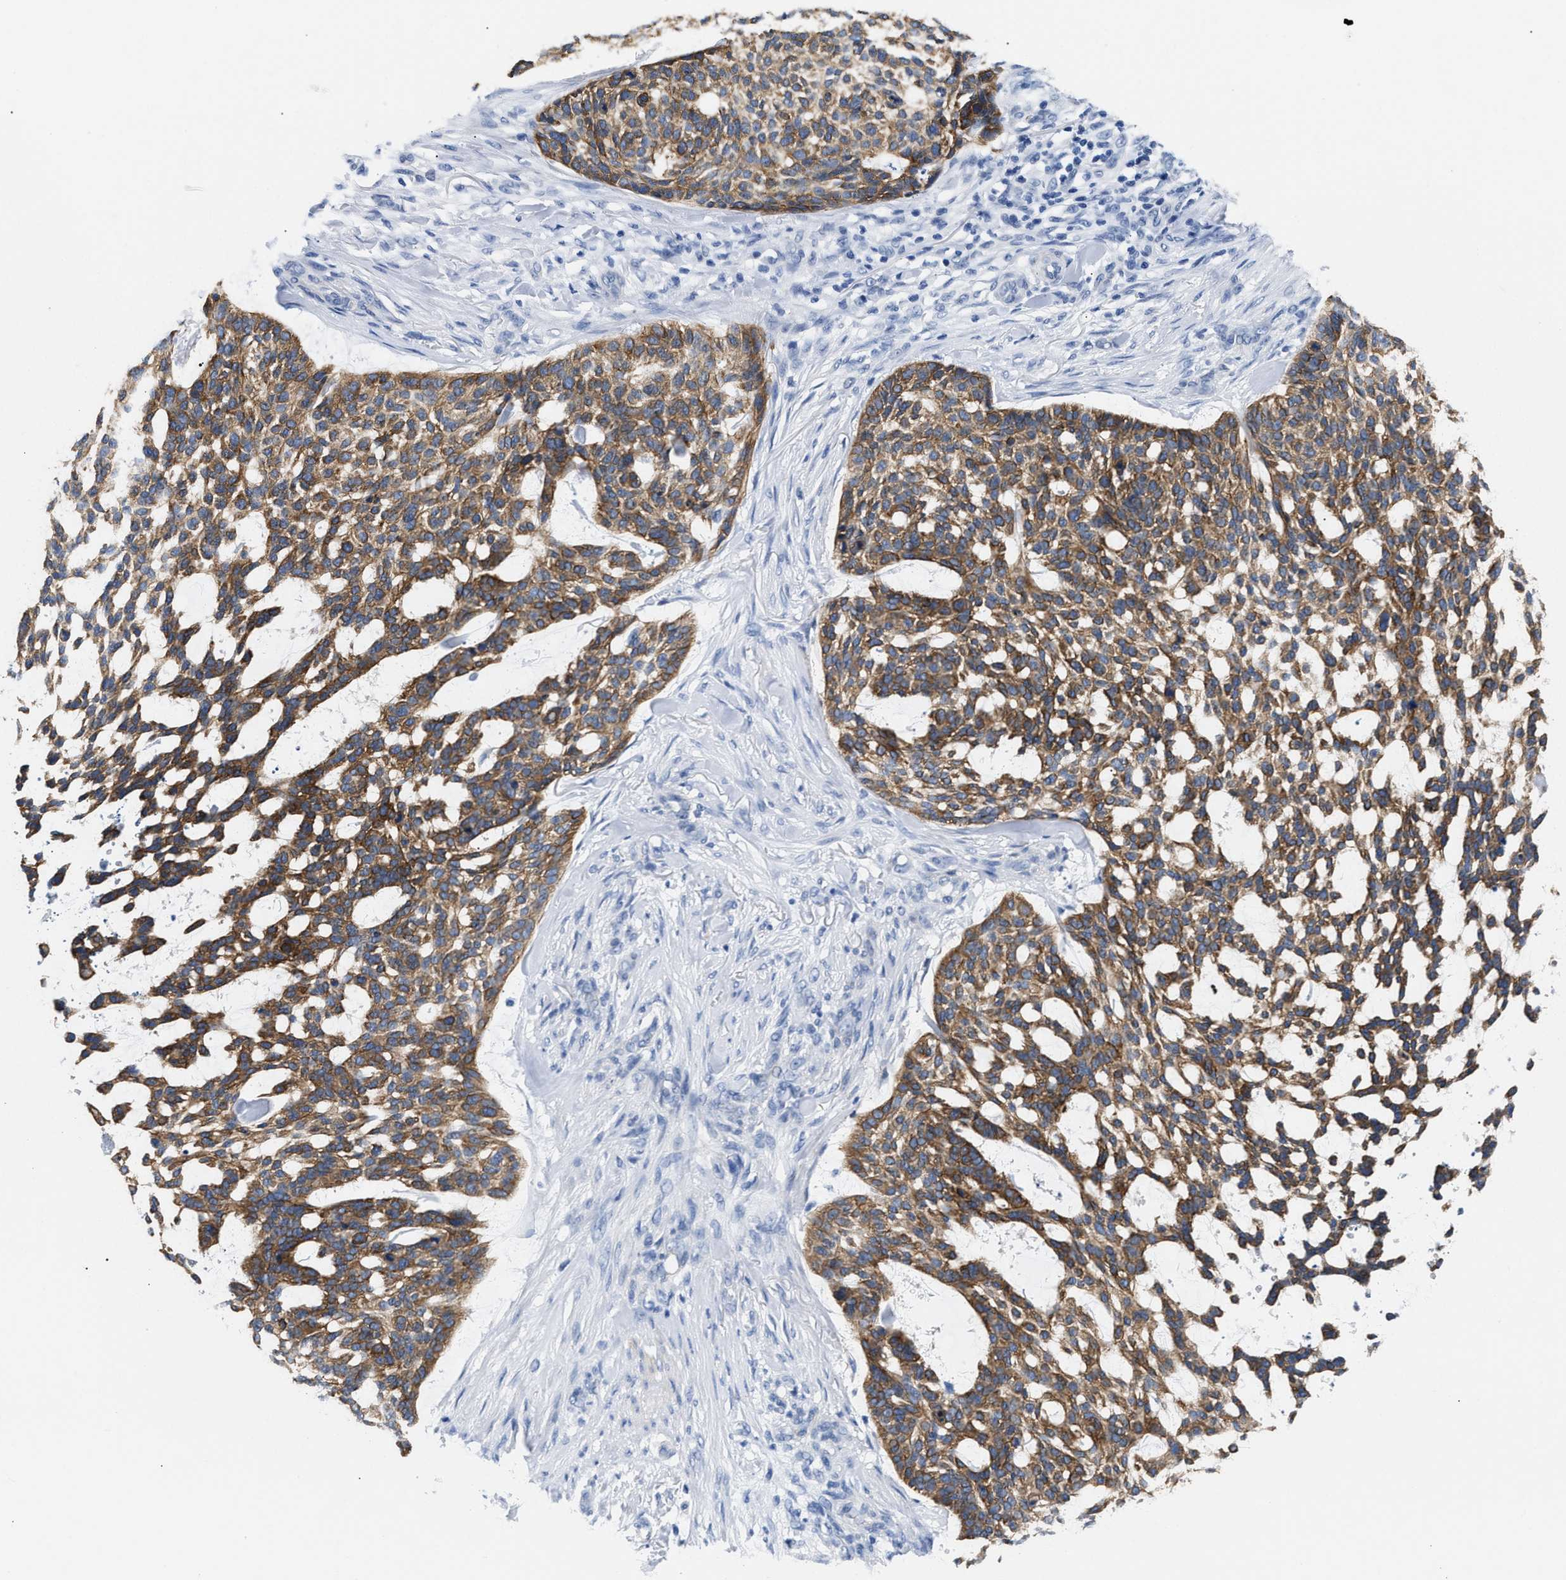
{"staining": {"intensity": "moderate", "quantity": ">75%", "location": "cytoplasmic/membranous"}, "tissue": "skin cancer", "cell_type": "Tumor cells", "image_type": "cancer", "snomed": [{"axis": "morphology", "description": "Basal cell carcinoma"}, {"axis": "topography", "description": "Skin"}], "caption": "Brown immunohistochemical staining in skin cancer (basal cell carcinoma) reveals moderate cytoplasmic/membranous expression in approximately >75% of tumor cells.", "gene": "TRIM29", "patient": {"sex": "female", "age": 64}}